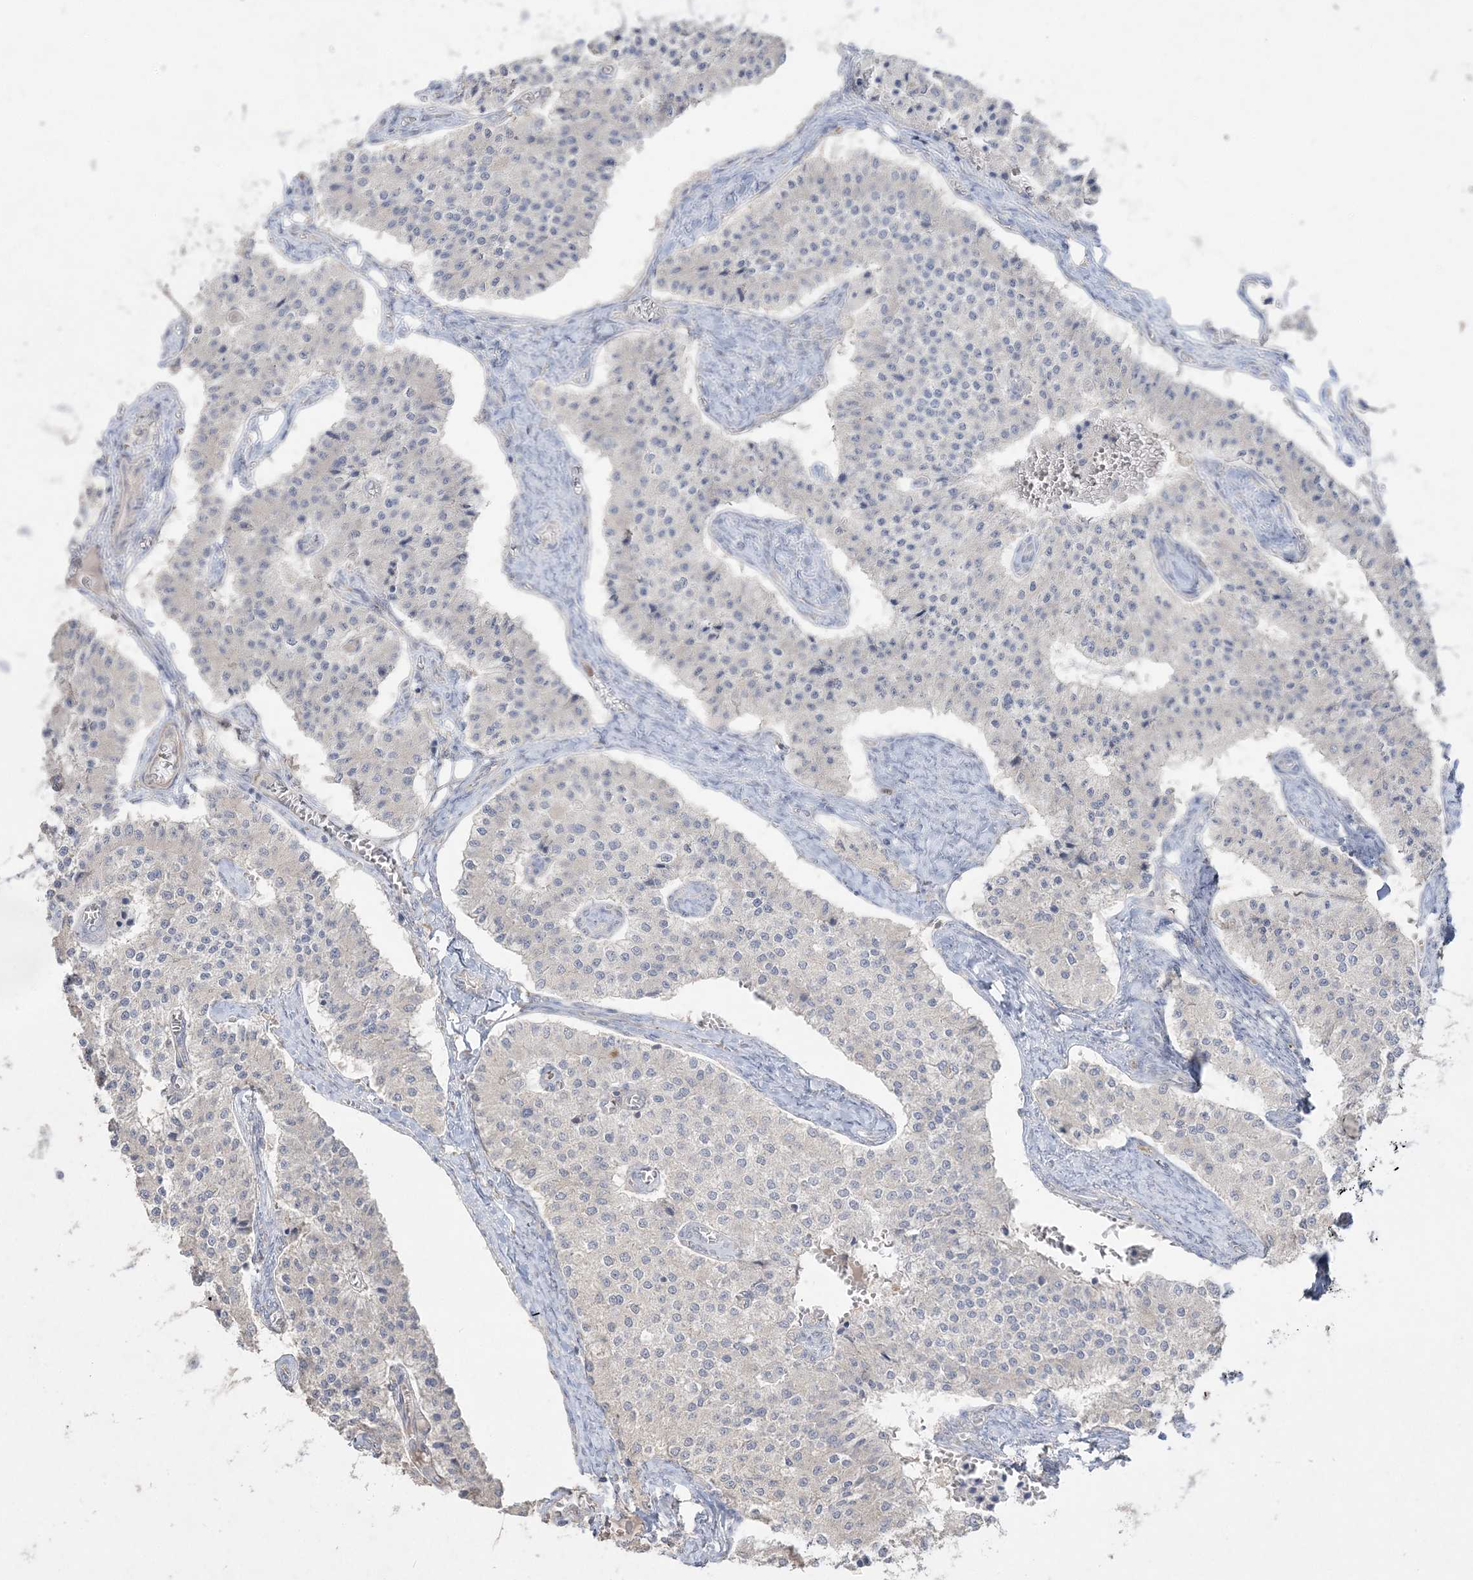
{"staining": {"intensity": "negative", "quantity": "none", "location": "none"}, "tissue": "carcinoid", "cell_type": "Tumor cells", "image_type": "cancer", "snomed": [{"axis": "morphology", "description": "Carcinoid, malignant, NOS"}, {"axis": "topography", "description": "Colon"}], "caption": "Immunohistochemistry micrograph of neoplastic tissue: human malignant carcinoid stained with DAB (3,3'-diaminobenzidine) demonstrates no significant protein expression in tumor cells.", "gene": "SH3BP4", "patient": {"sex": "female", "age": 52}}